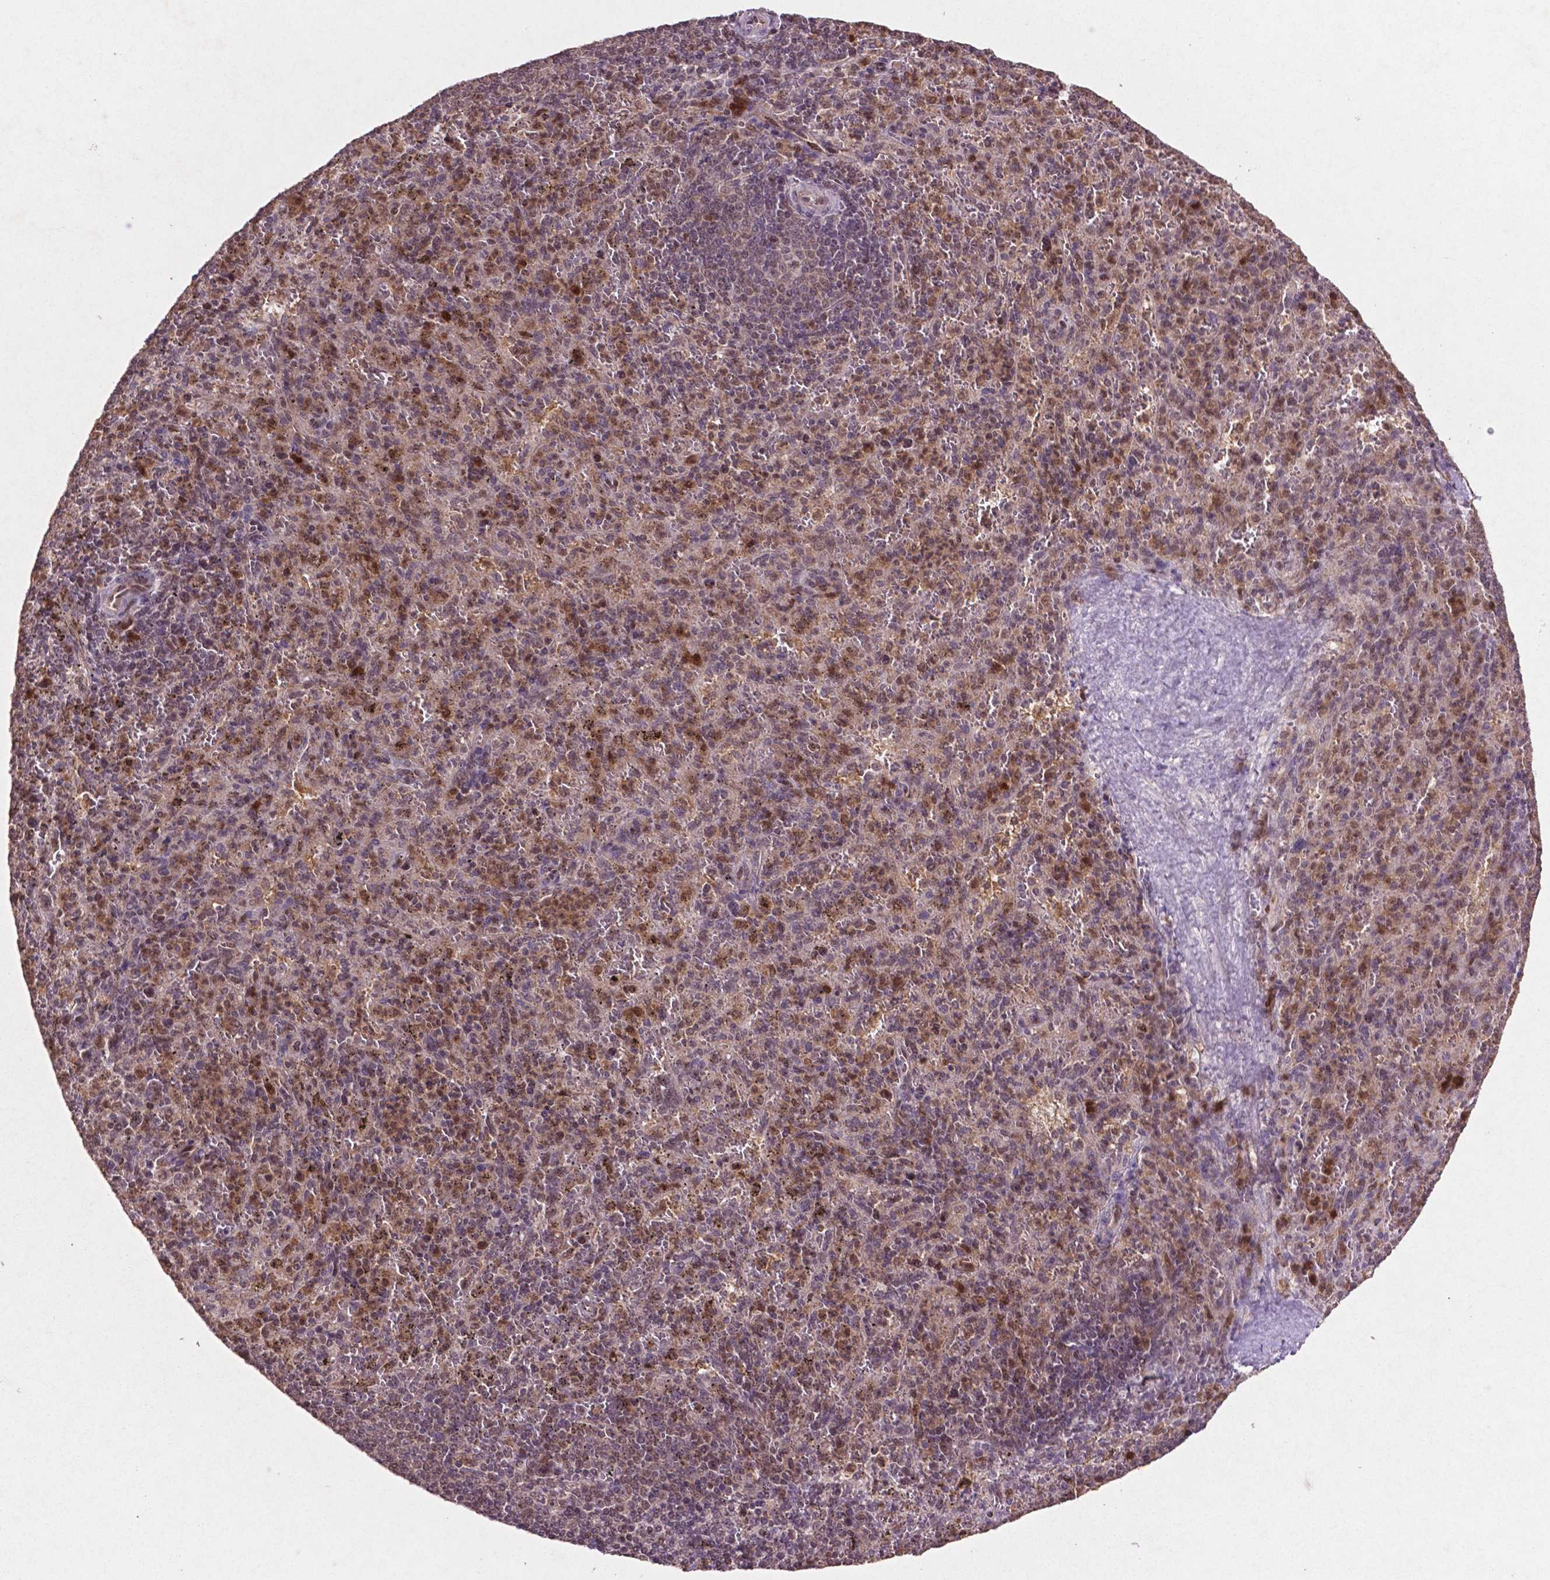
{"staining": {"intensity": "negative", "quantity": "none", "location": "none"}, "tissue": "spleen", "cell_type": "Cells in red pulp", "image_type": "normal", "snomed": [{"axis": "morphology", "description": "Normal tissue, NOS"}, {"axis": "topography", "description": "Spleen"}], "caption": "Protein analysis of benign spleen displays no significant staining in cells in red pulp. The staining was performed using DAB (3,3'-diaminobenzidine) to visualize the protein expression in brown, while the nuclei were stained in blue with hematoxylin (Magnification: 20x).", "gene": "GLRX", "patient": {"sex": "male", "age": 57}}